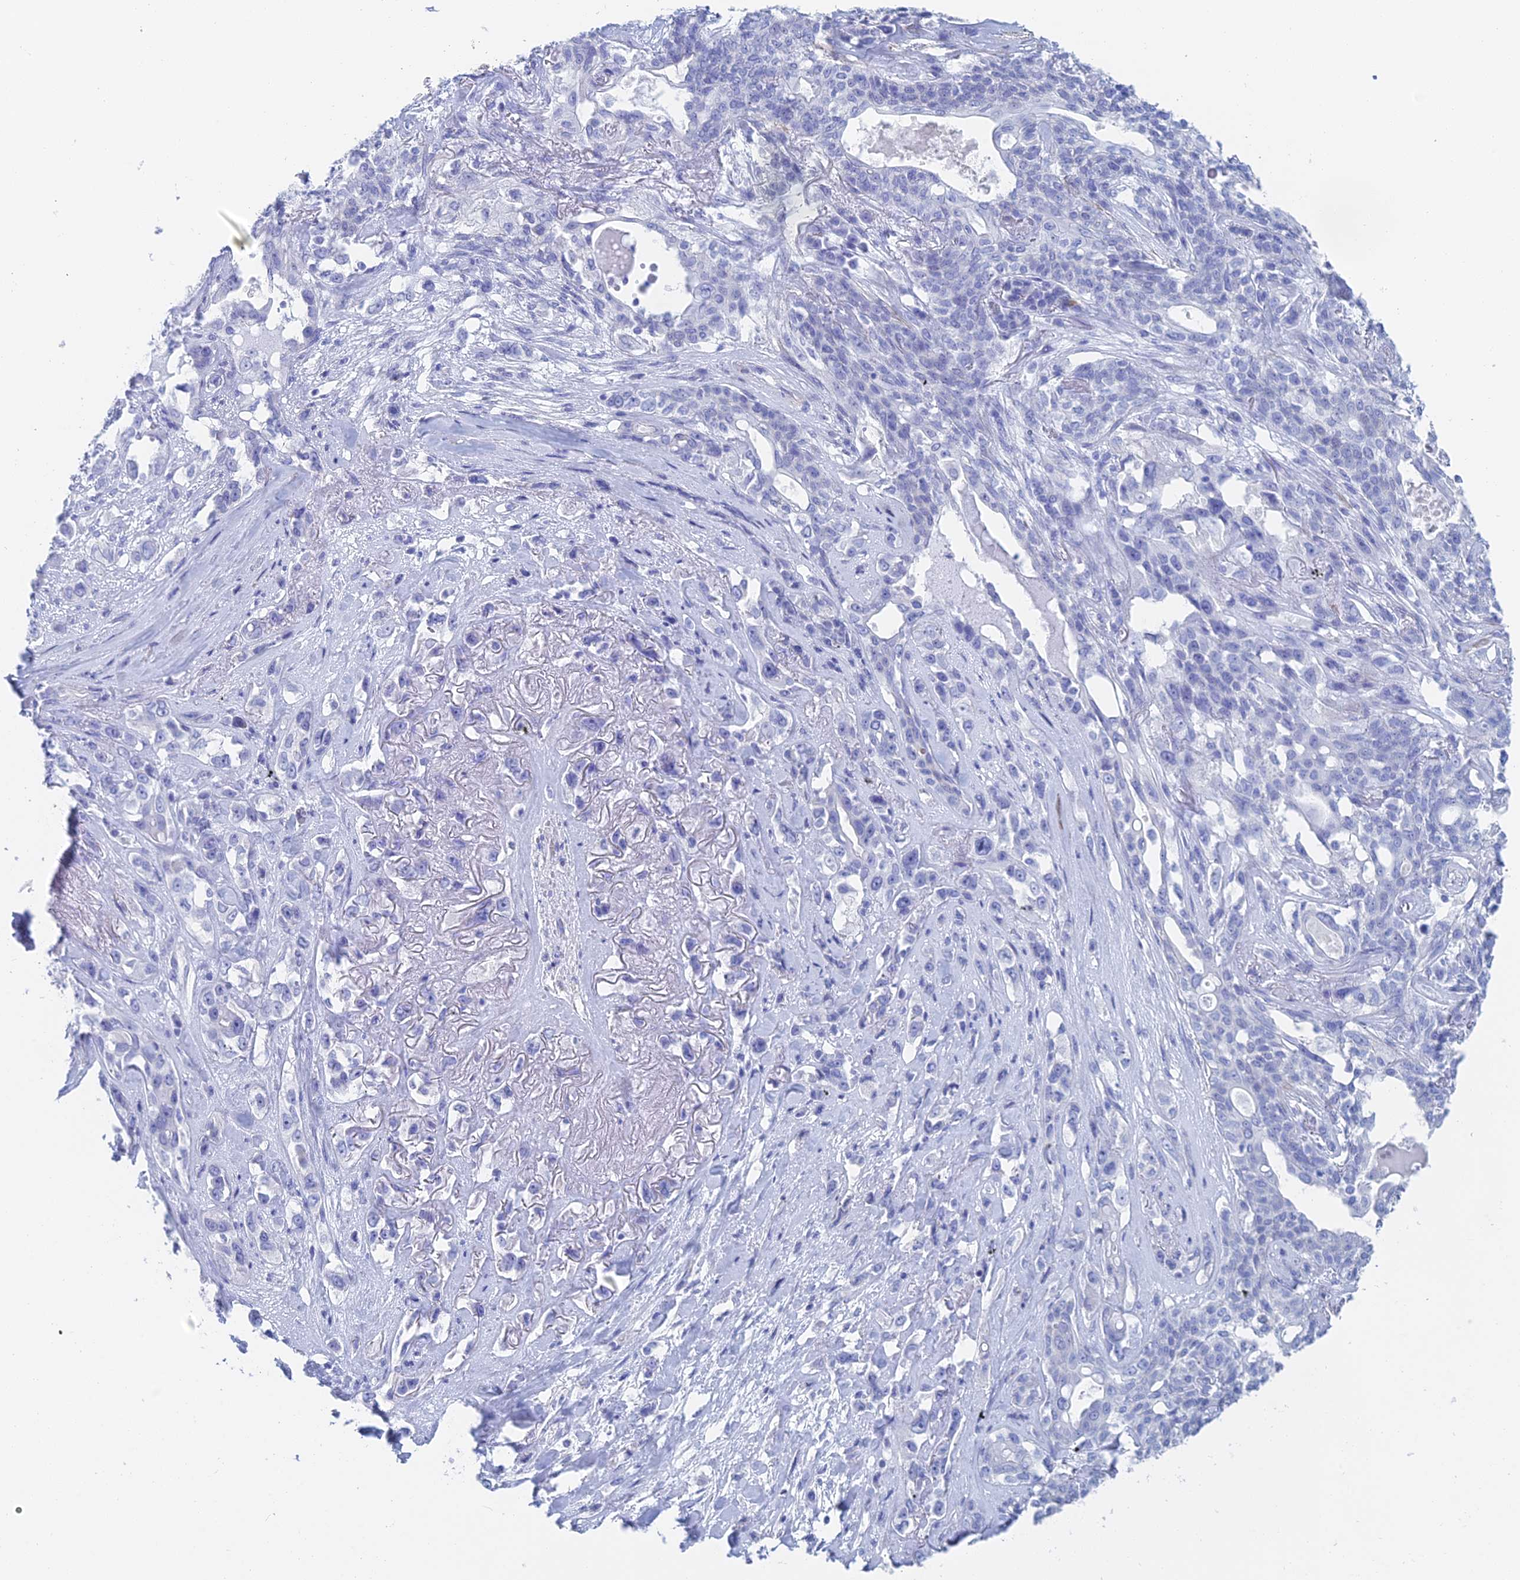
{"staining": {"intensity": "negative", "quantity": "none", "location": "none"}, "tissue": "lung cancer", "cell_type": "Tumor cells", "image_type": "cancer", "snomed": [{"axis": "morphology", "description": "Squamous cell carcinoma, NOS"}, {"axis": "topography", "description": "Lung"}], "caption": "Immunohistochemistry of human lung squamous cell carcinoma shows no staining in tumor cells.", "gene": "KCNK18", "patient": {"sex": "female", "age": 70}}